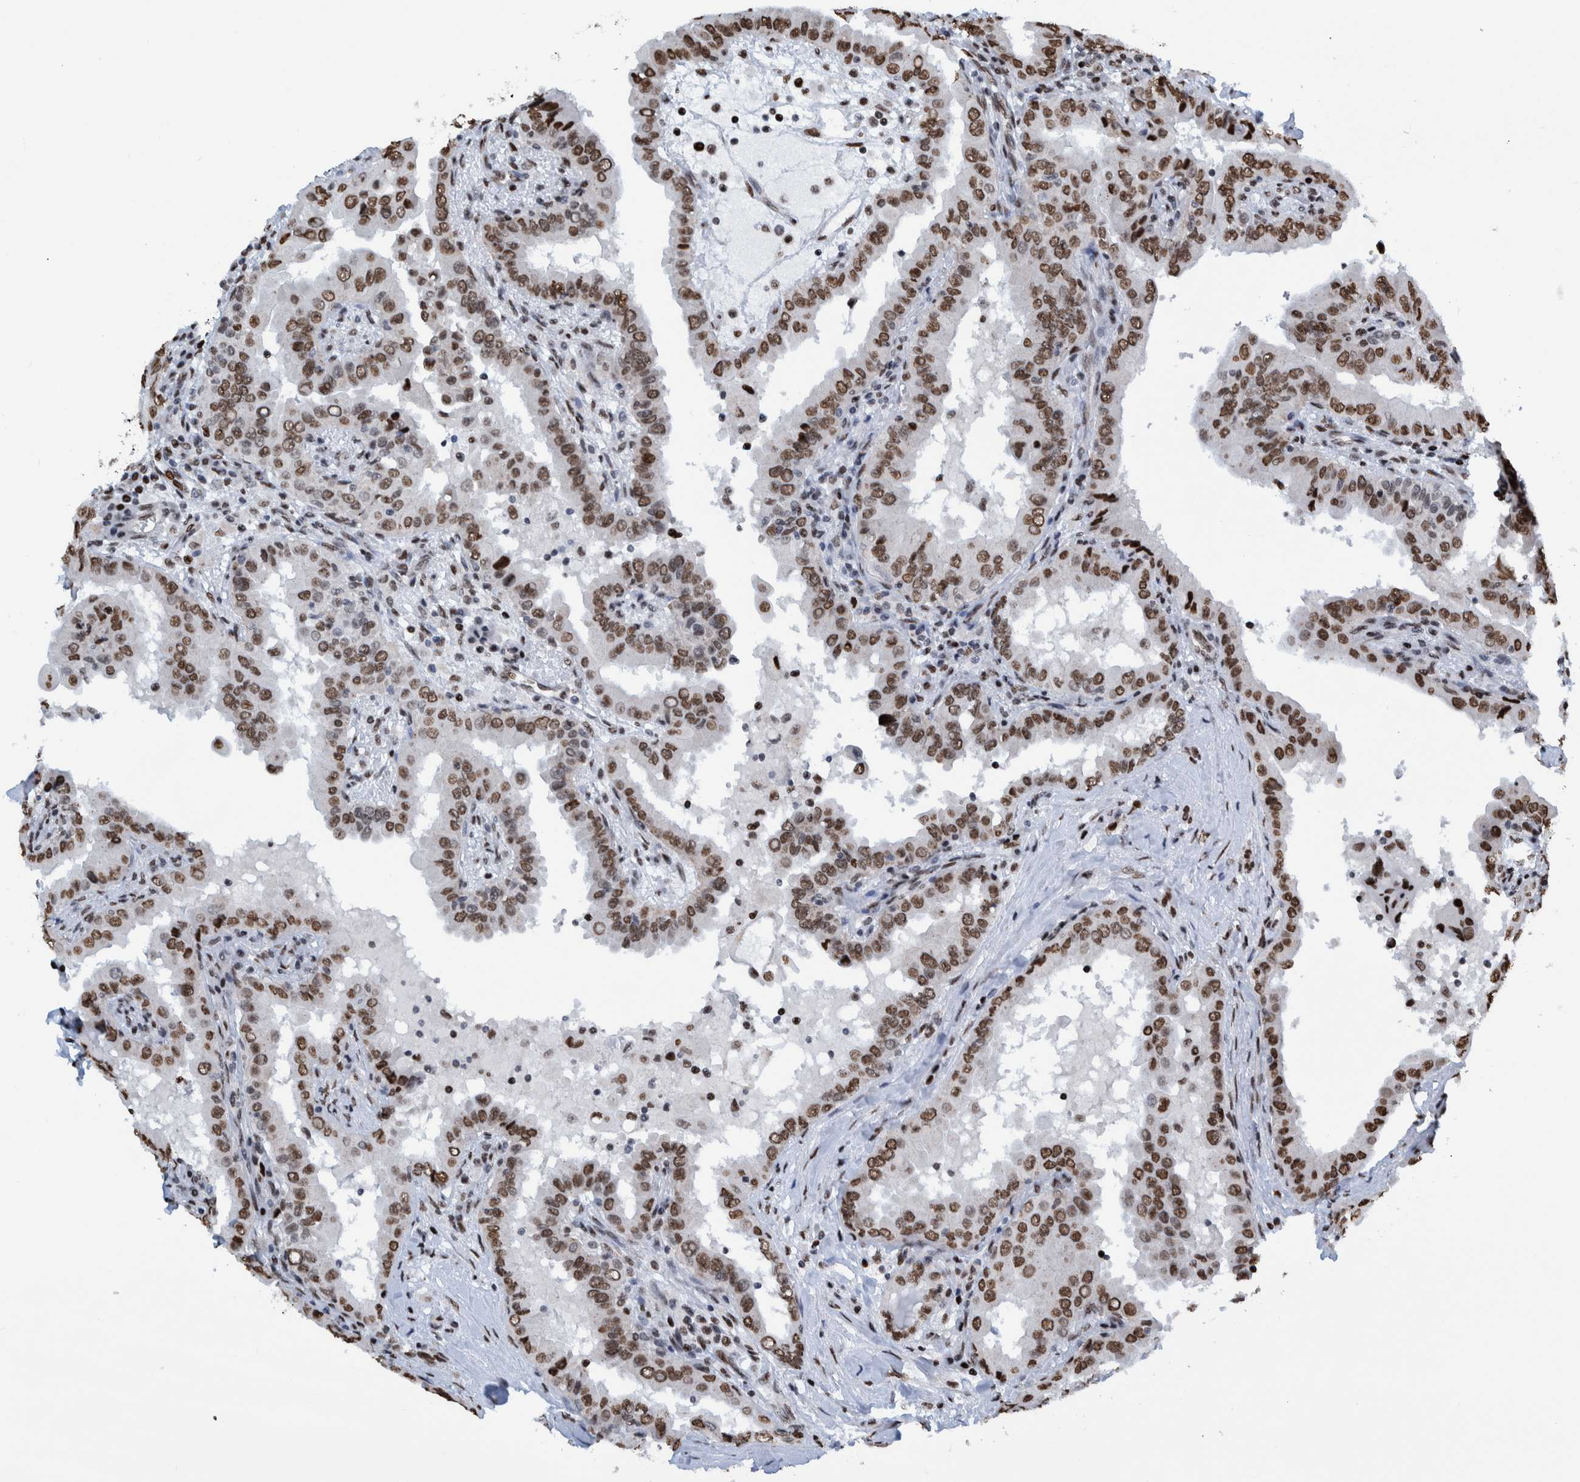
{"staining": {"intensity": "strong", "quantity": ">75%", "location": "nuclear"}, "tissue": "thyroid cancer", "cell_type": "Tumor cells", "image_type": "cancer", "snomed": [{"axis": "morphology", "description": "Papillary adenocarcinoma, NOS"}, {"axis": "topography", "description": "Thyroid gland"}], "caption": "Immunohistochemistry (IHC) of thyroid papillary adenocarcinoma demonstrates high levels of strong nuclear expression in about >75% of tumor cells.", "gene": "HEATR9", "patient": {"sex": "male", "age": 33}}